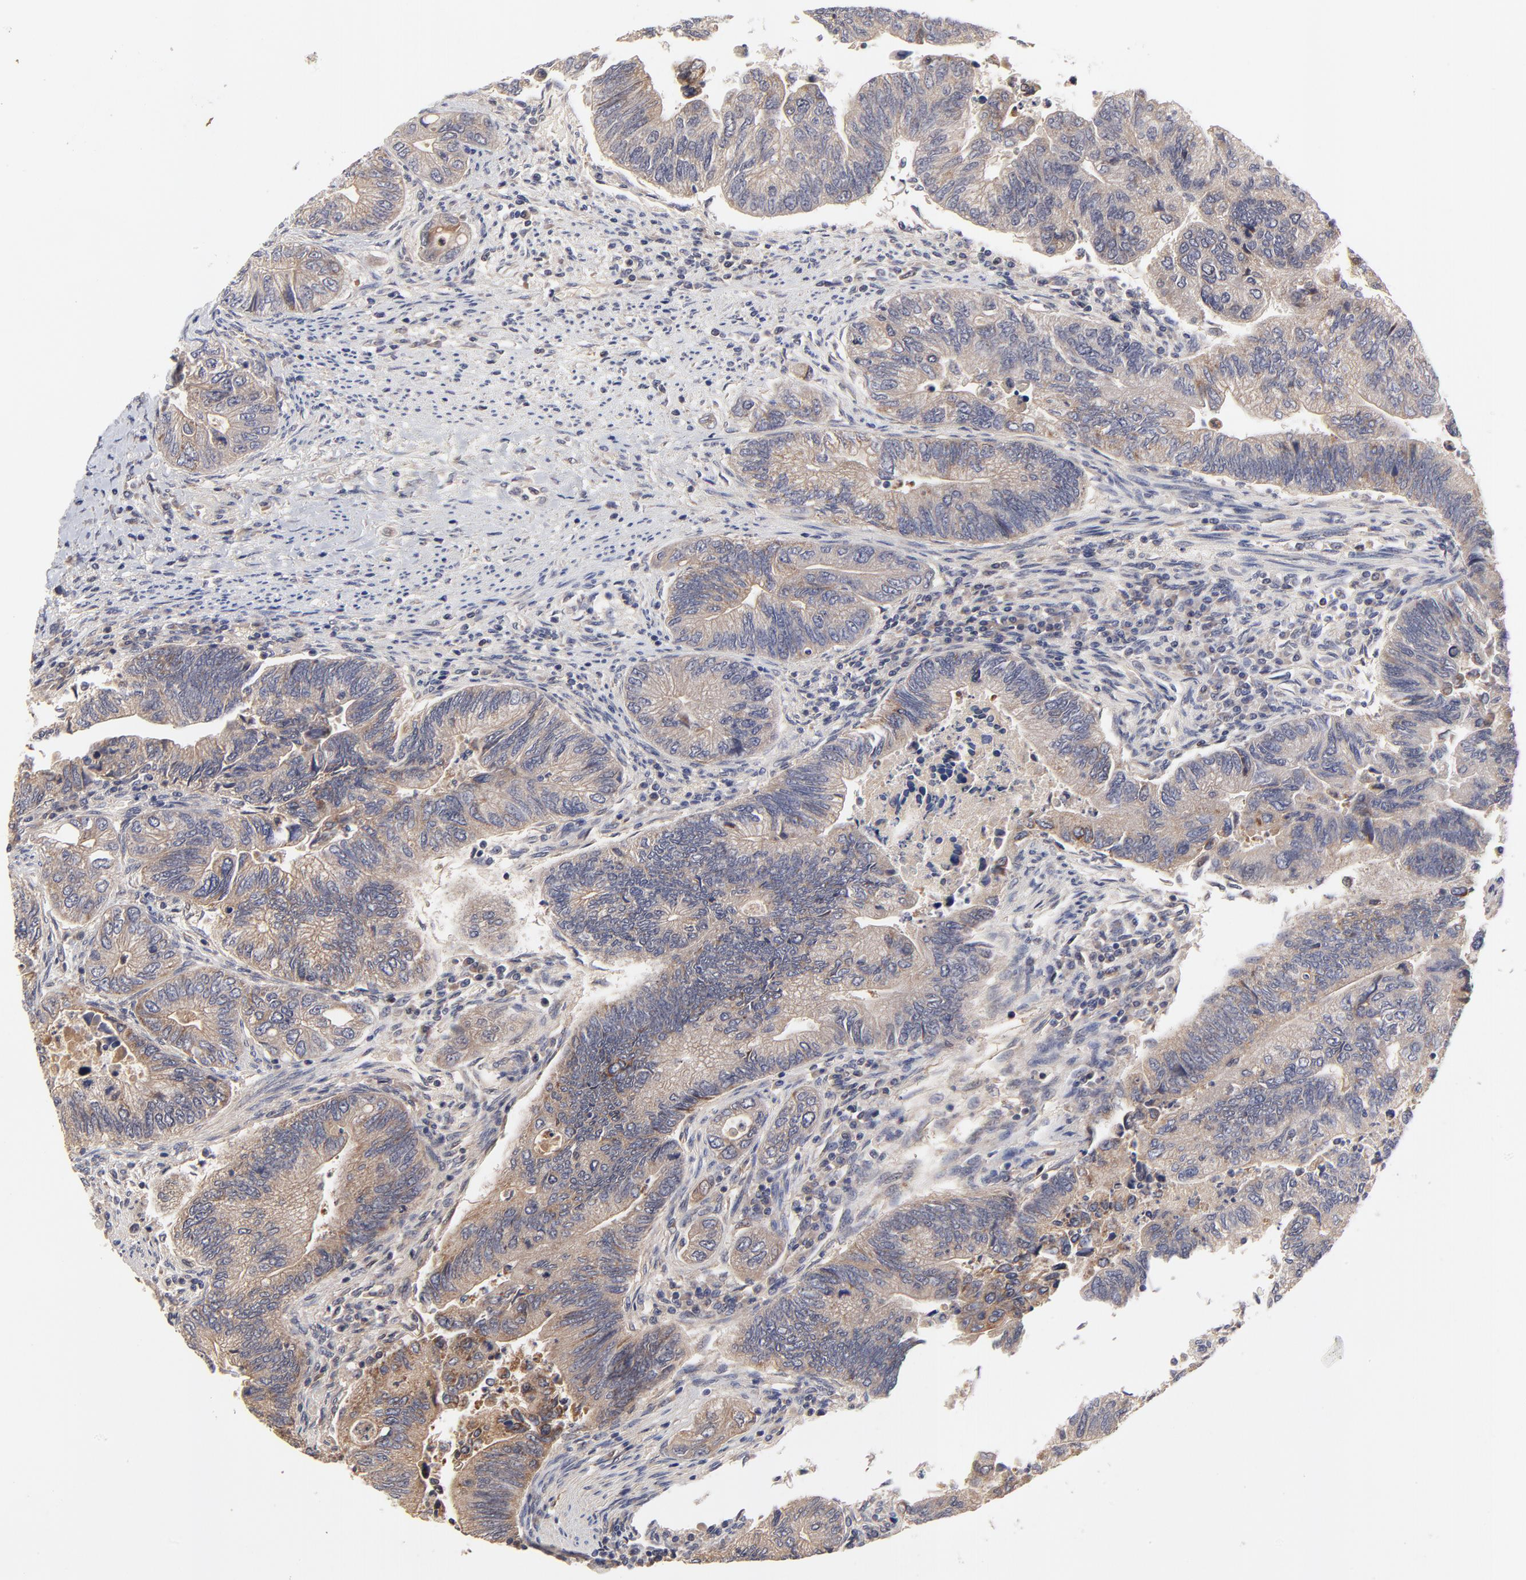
{"staining": {"intensity": "weak", "quantity": ">75%", "location": "cytoplasmic/membranous"}, "tissue": "colorectal cancer", "cell_type": "Tumor cells", "image_type": "cancer", "snomed": [{"axis": "morphology", "description": "Adenocarcinoma, NOS"}, {"axis": "topography", "description": "Colon"}], "caption": "IHC micrograph of neoplastic tissue: adenocarcinoma (colorectal) stained using IHC exhibits low levels of weak protein expression localized specifically in the cytoplasmic/membranous of tumor cells, appearing as a cytoplasmic/membranous brown color.", "gene": "PCMT1", "patient": {"sex": "female", "age": 11}}